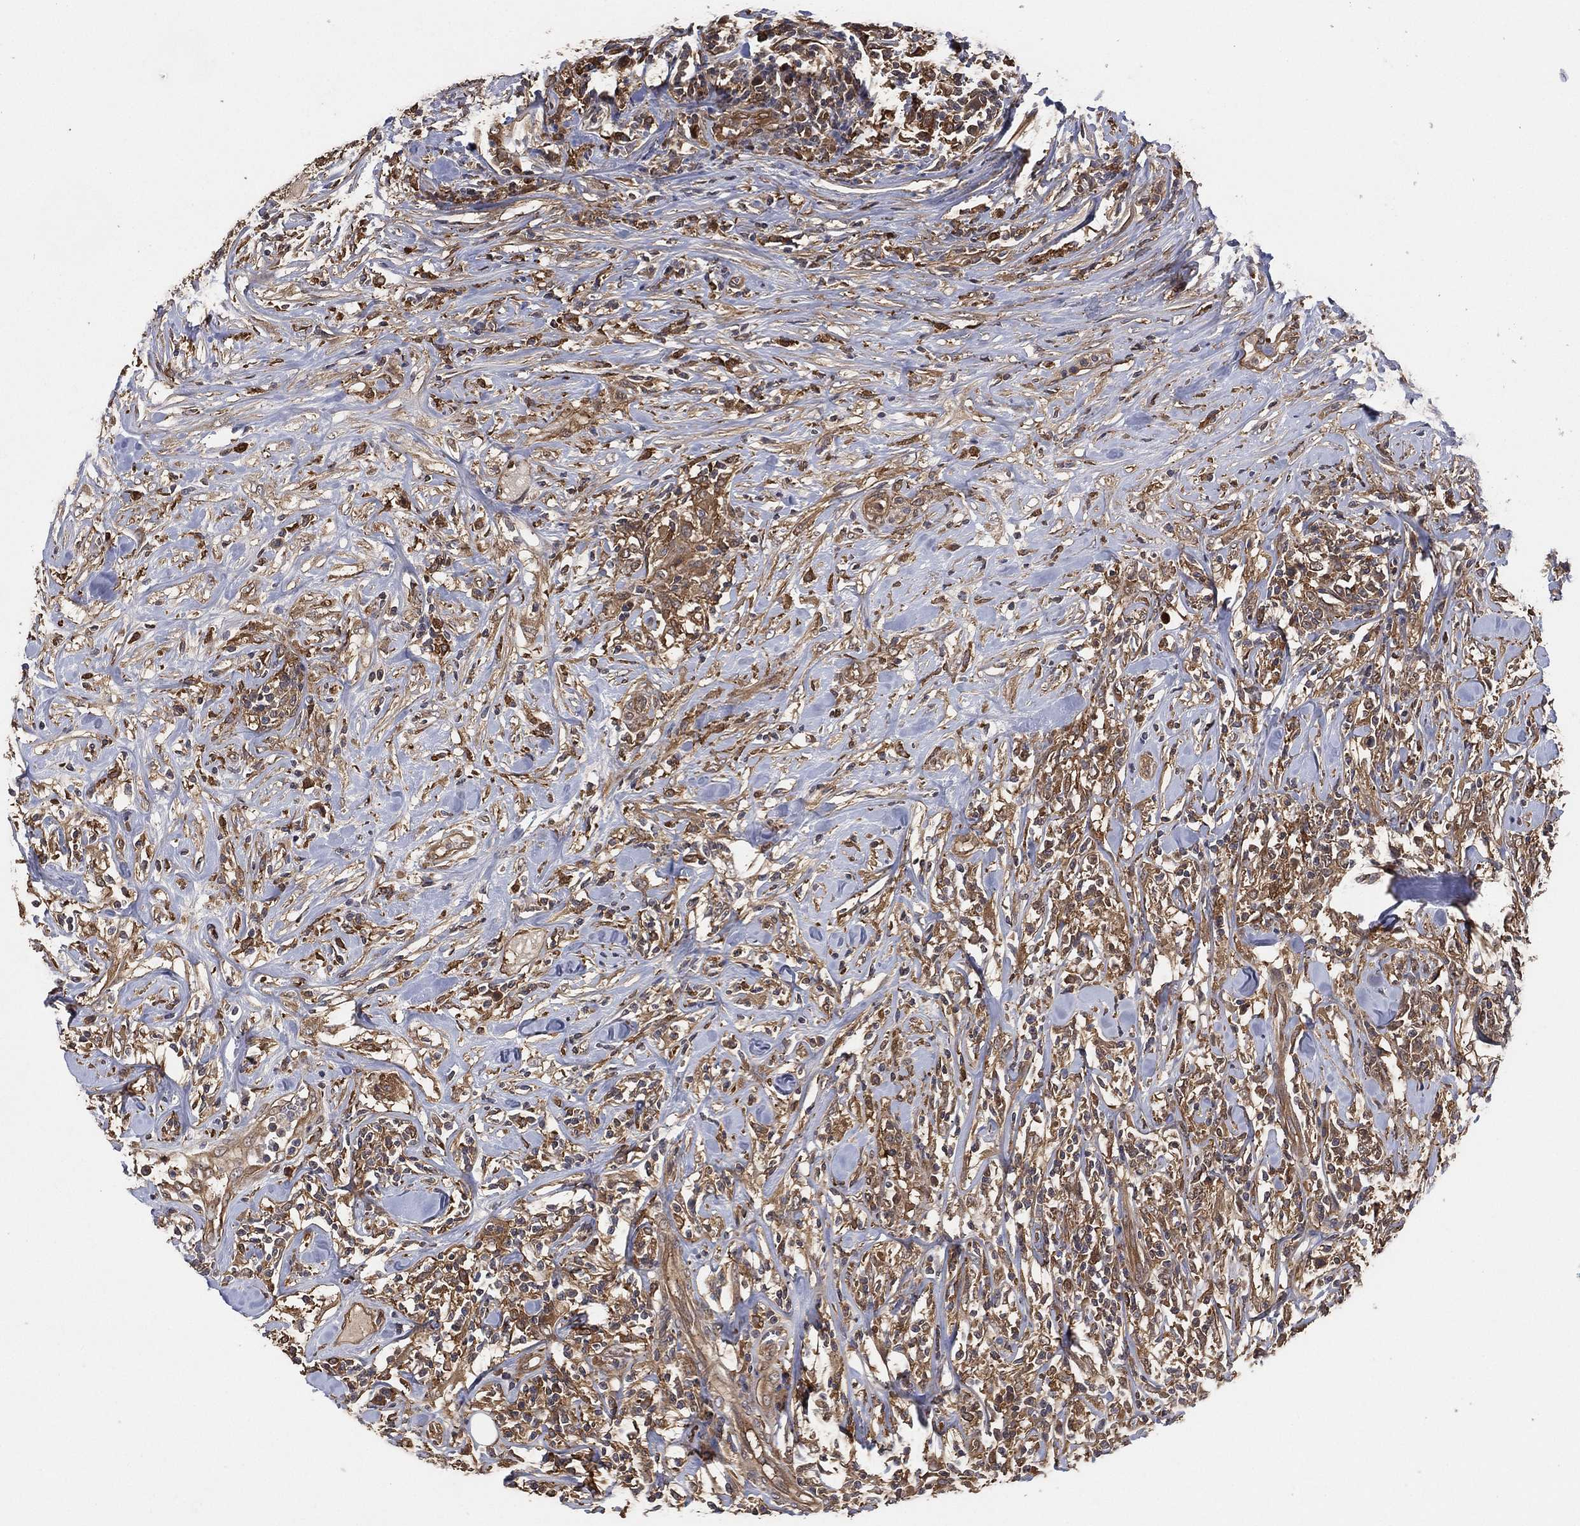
{"staining": {"intensity": "moderate", "quantity": "25%-75%", "location": "cytoplasmic/membranous"}, "tissue": "lymphoma", "cell_type": "Tumor cells", "image_type": "cancer", "snomed": [{"axis": "morphology", "description": "Malignant lymphoma, non-Hodgkin's type, High grade"}, {"axis": "topography", "description": "Lymph node"}], "caption": "The immunohistochemical stain labels moderate cytoplasmic/membranous staining in tumor cells of malignant lymphoma, non-Hodgkin's type (high-grade) tissue.", "gene": "PSMG4", "patient": {"sex": "female", "age": 84}}